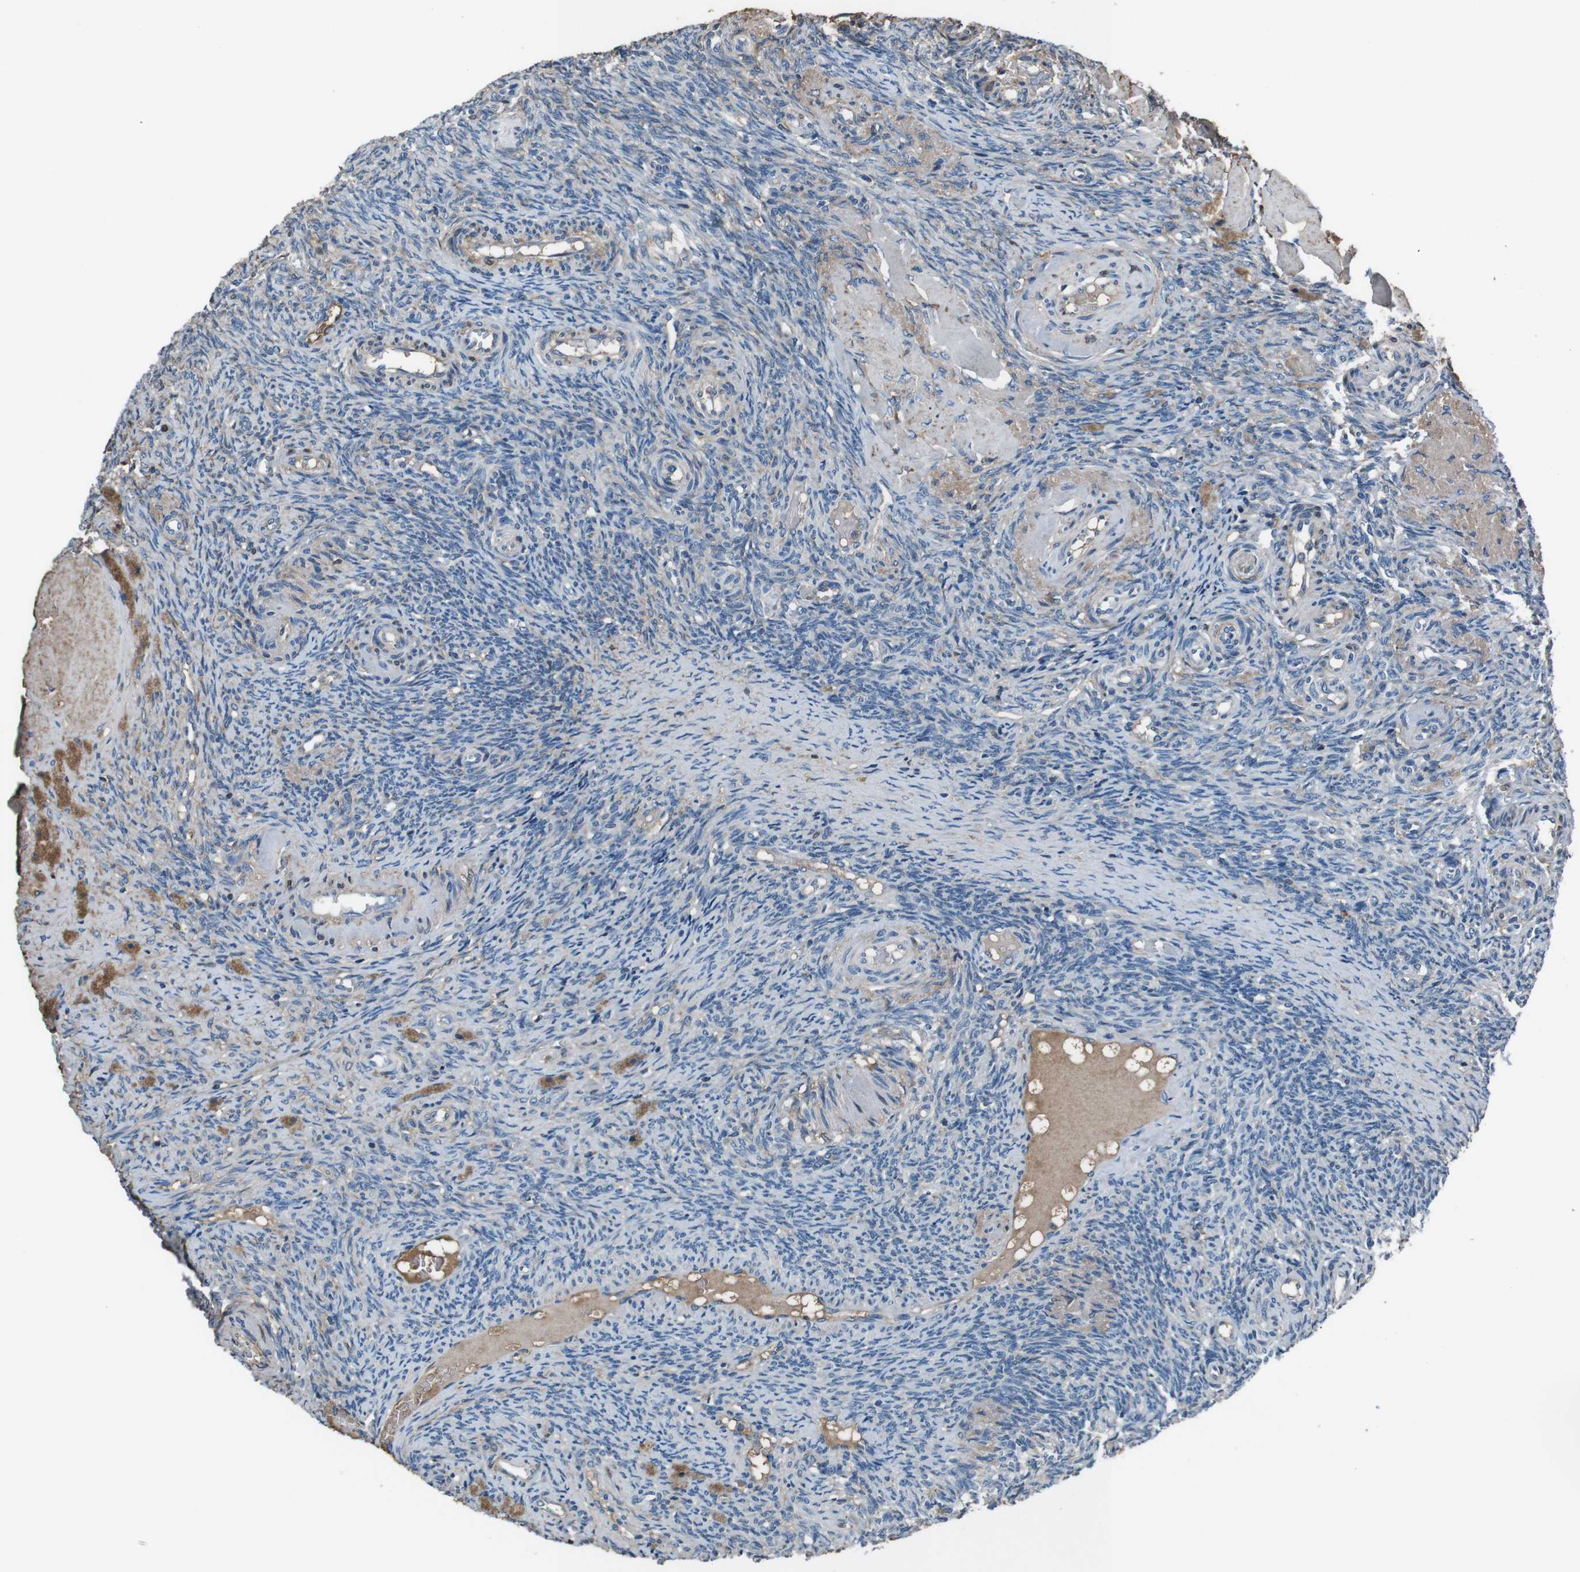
{"staining": {"intensity": "negative", "quantity": "none", "location": "none"}, "tissue": "ovary", "cell_type": "Ovarian stroma cells", "image_type": "normal", "snomed": [{"axis": "morphology", "description": "Normal tissue, NOS"}, {"axis": "topography", "description": "Ovary"}], "caption": "A photomicrograph of ovary stained for a protein reveals no brown staining in ovarian stroma cells. Nuclei are stained in blue.", "gene": "LEP", "patient": {"sex": "female", "age": 41}}